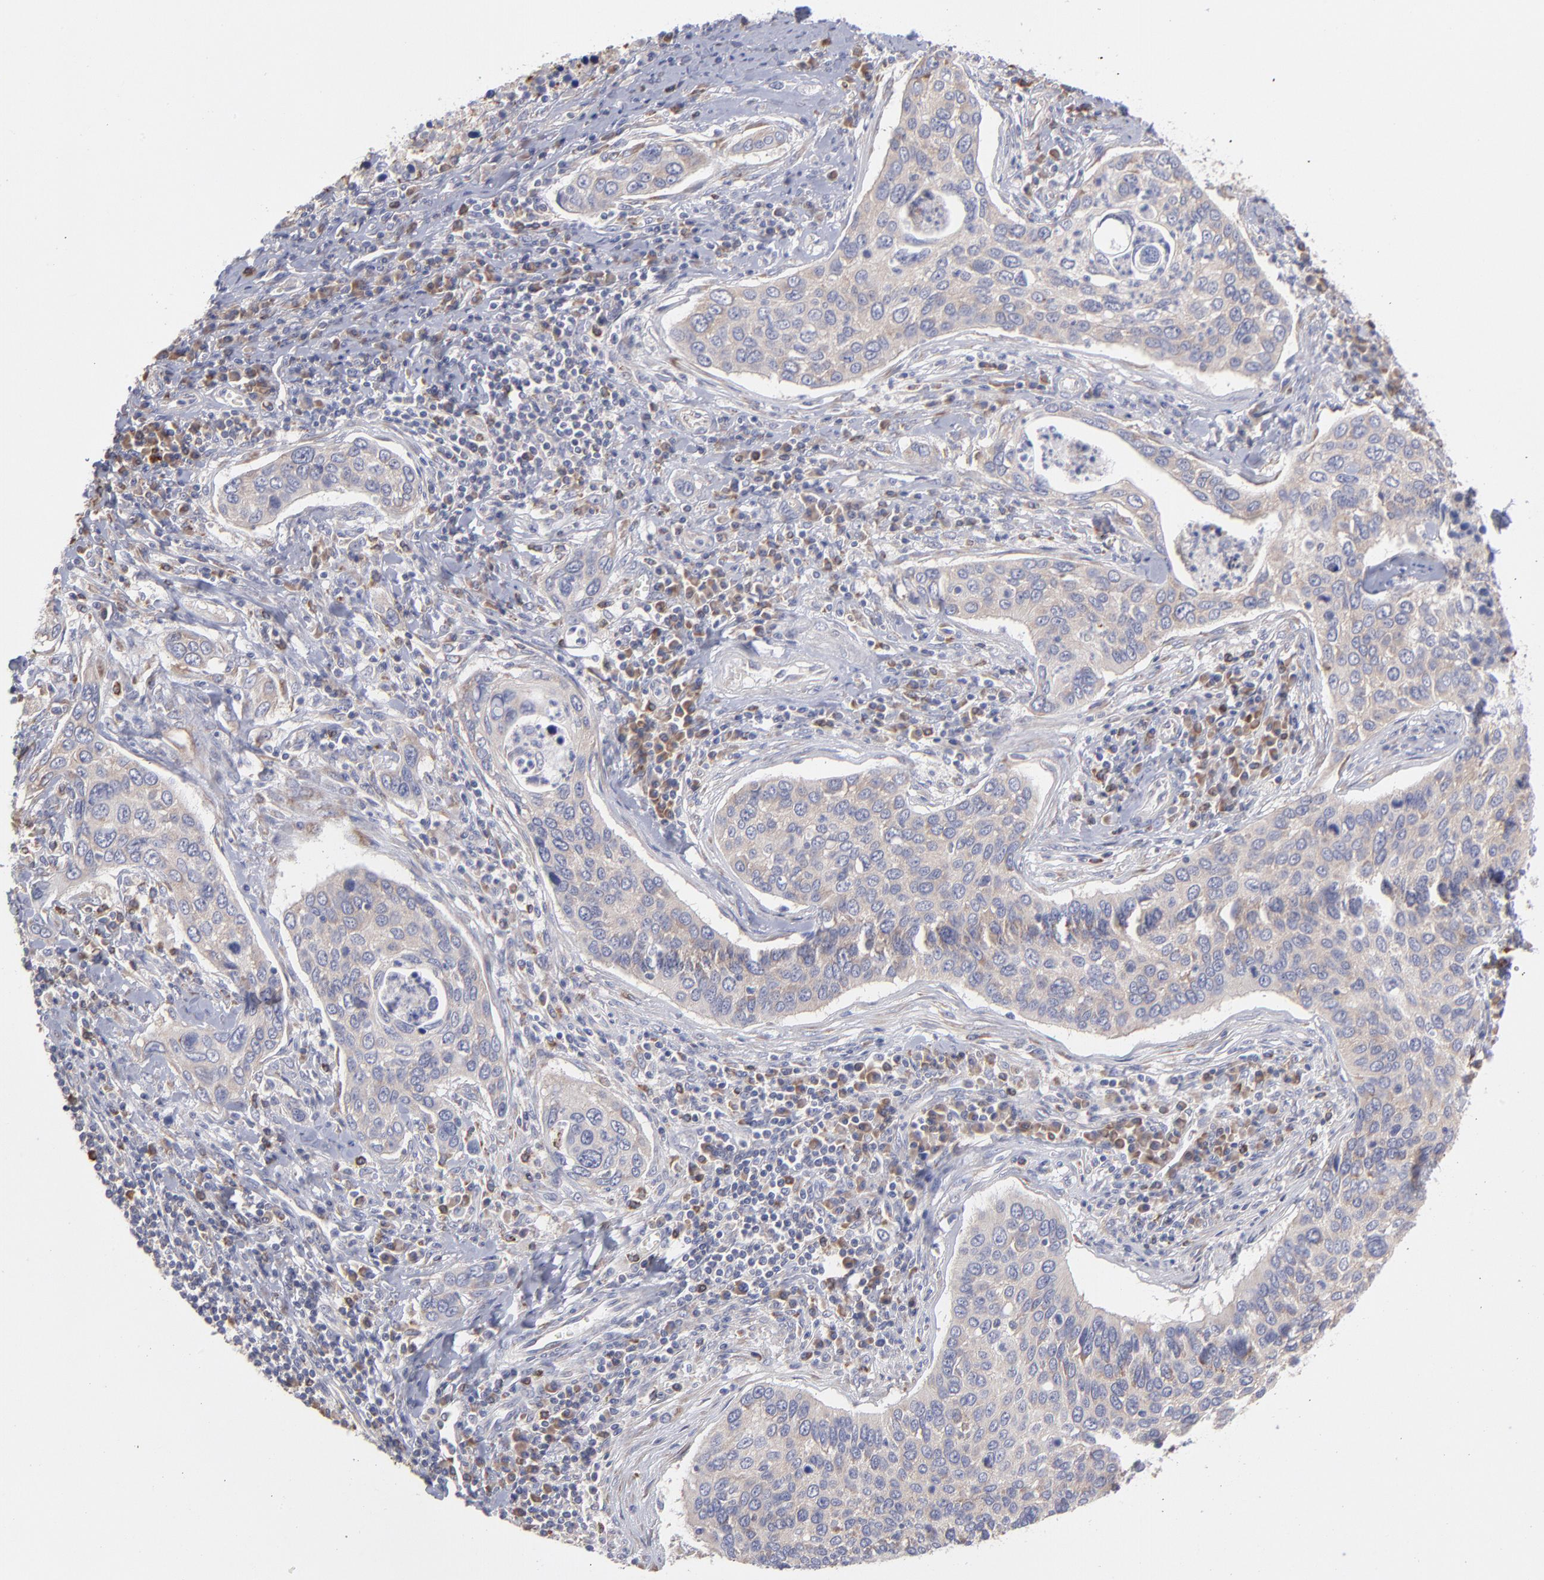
{"staining": {"intensity": "negative", "quantity": "none", "location": "none"}, "tissue": "cervical cancer", "cell_type": "Tumor cells", "image_type": "cancer", "snomed": [{"axis": "morphology", "description": "Squamous cell carcinoma, NOS"}, {"axis": "topography", "description": "Cervix"}], "caption": "Cervical cancer (squamous cell carcinoma) stained for a protein using immunohistochemistry displays no positivity tumor cells.", "gene": "RPLP0", "patient": {"sex": "female", "age": 53}}